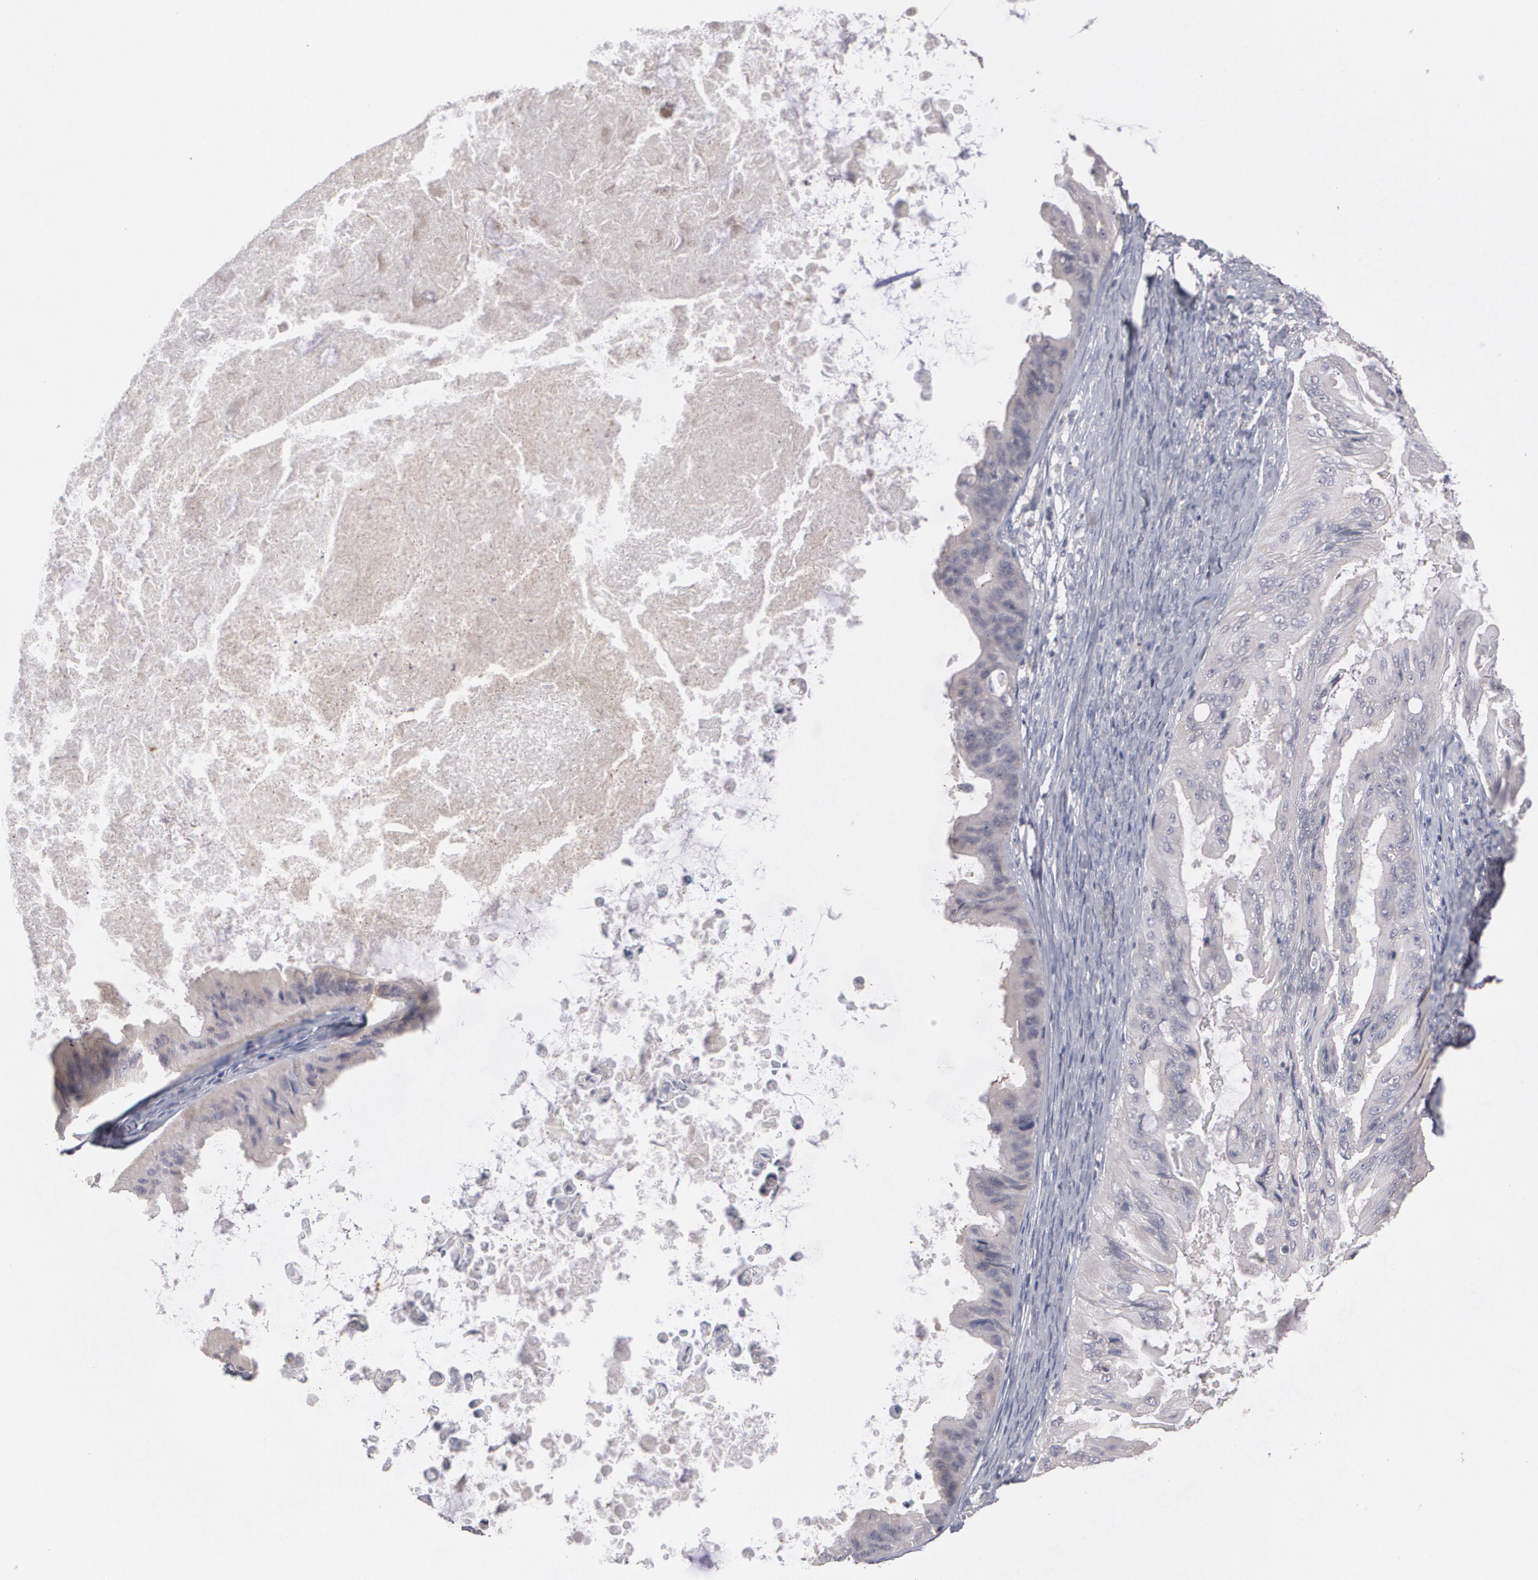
{"staining": {"intensity": "weak", "quantity": ">75%", "location": "cytoplasmic/membranous"}, "tissue": "ovarian cancer", "cell_type": "Tumor cells", "image_type": "cancer", "snomed": [{"axis": "morphology", "description": "Cystadenocarcinoma, mucinous, NOS"}, {"axis": "topography", "description": "Ovary"}], "caption": "Ovarian cancer tissue shows weak cytoplasmic/membranous positivity in about >75% of tumor cells (DAB IHC with brightfield microscopy, high magnification).", "gene": "ARF6", "patient": {"sex": "female", "age": 37}}